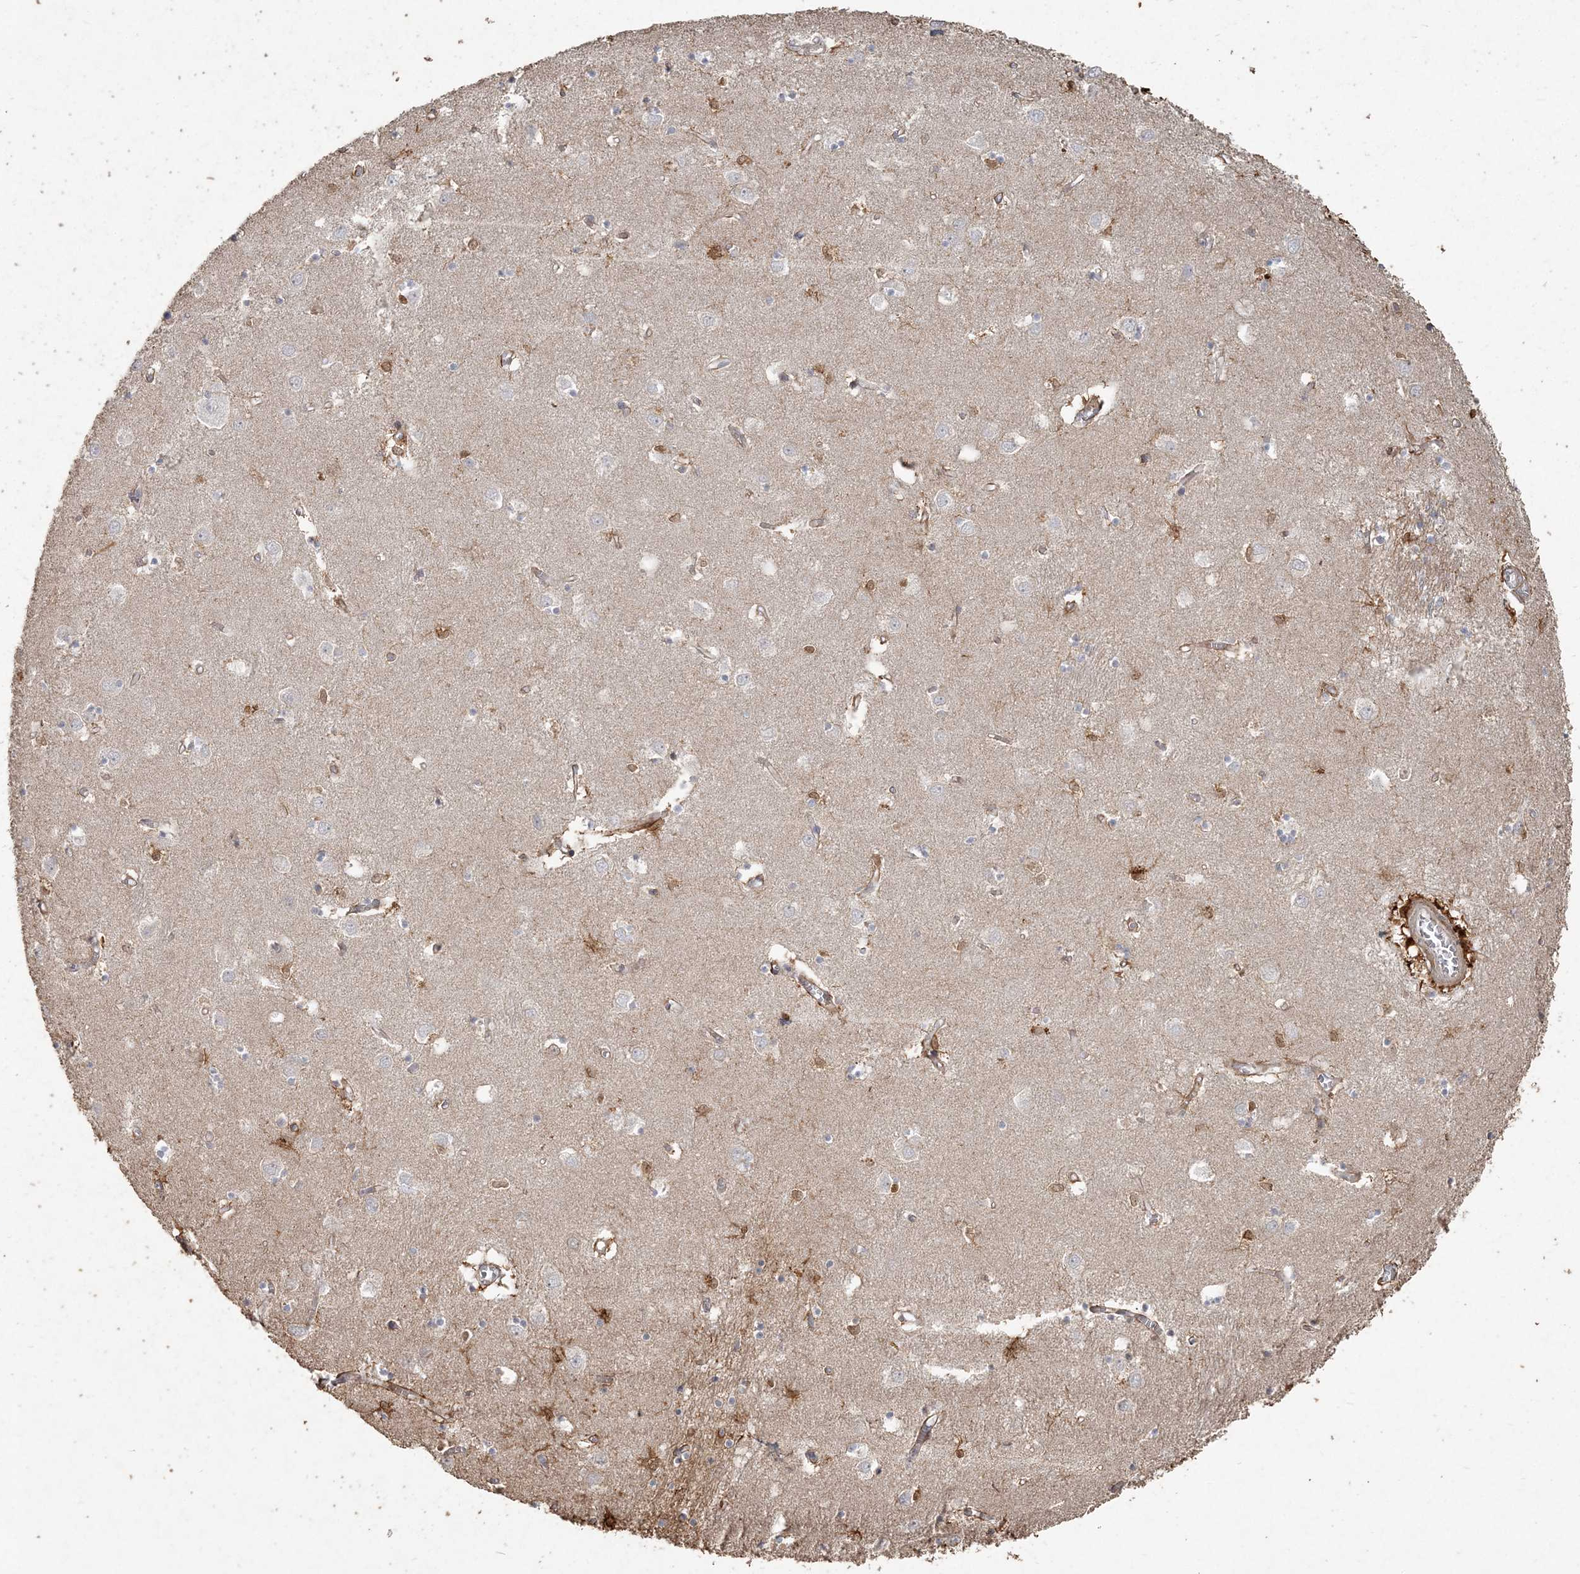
{"staining": {"intensity": "negative", "quantity": "none", "location": "none"}, "tissue": "caudate", "cell_type": "Glial cells", "image_type": "normal", "snomed": [{"axis": "morphology", "description": "Normal tissue, NOS"}, {"axis": "topography", "description": "Lateral ventricle wall"}], "caption": "Immunohistochemistry (IHC) of normal human caudate exhibits no expression in glial cells.", "gene": "RNF145", "patient": {"sex": "male", "age": 70}}